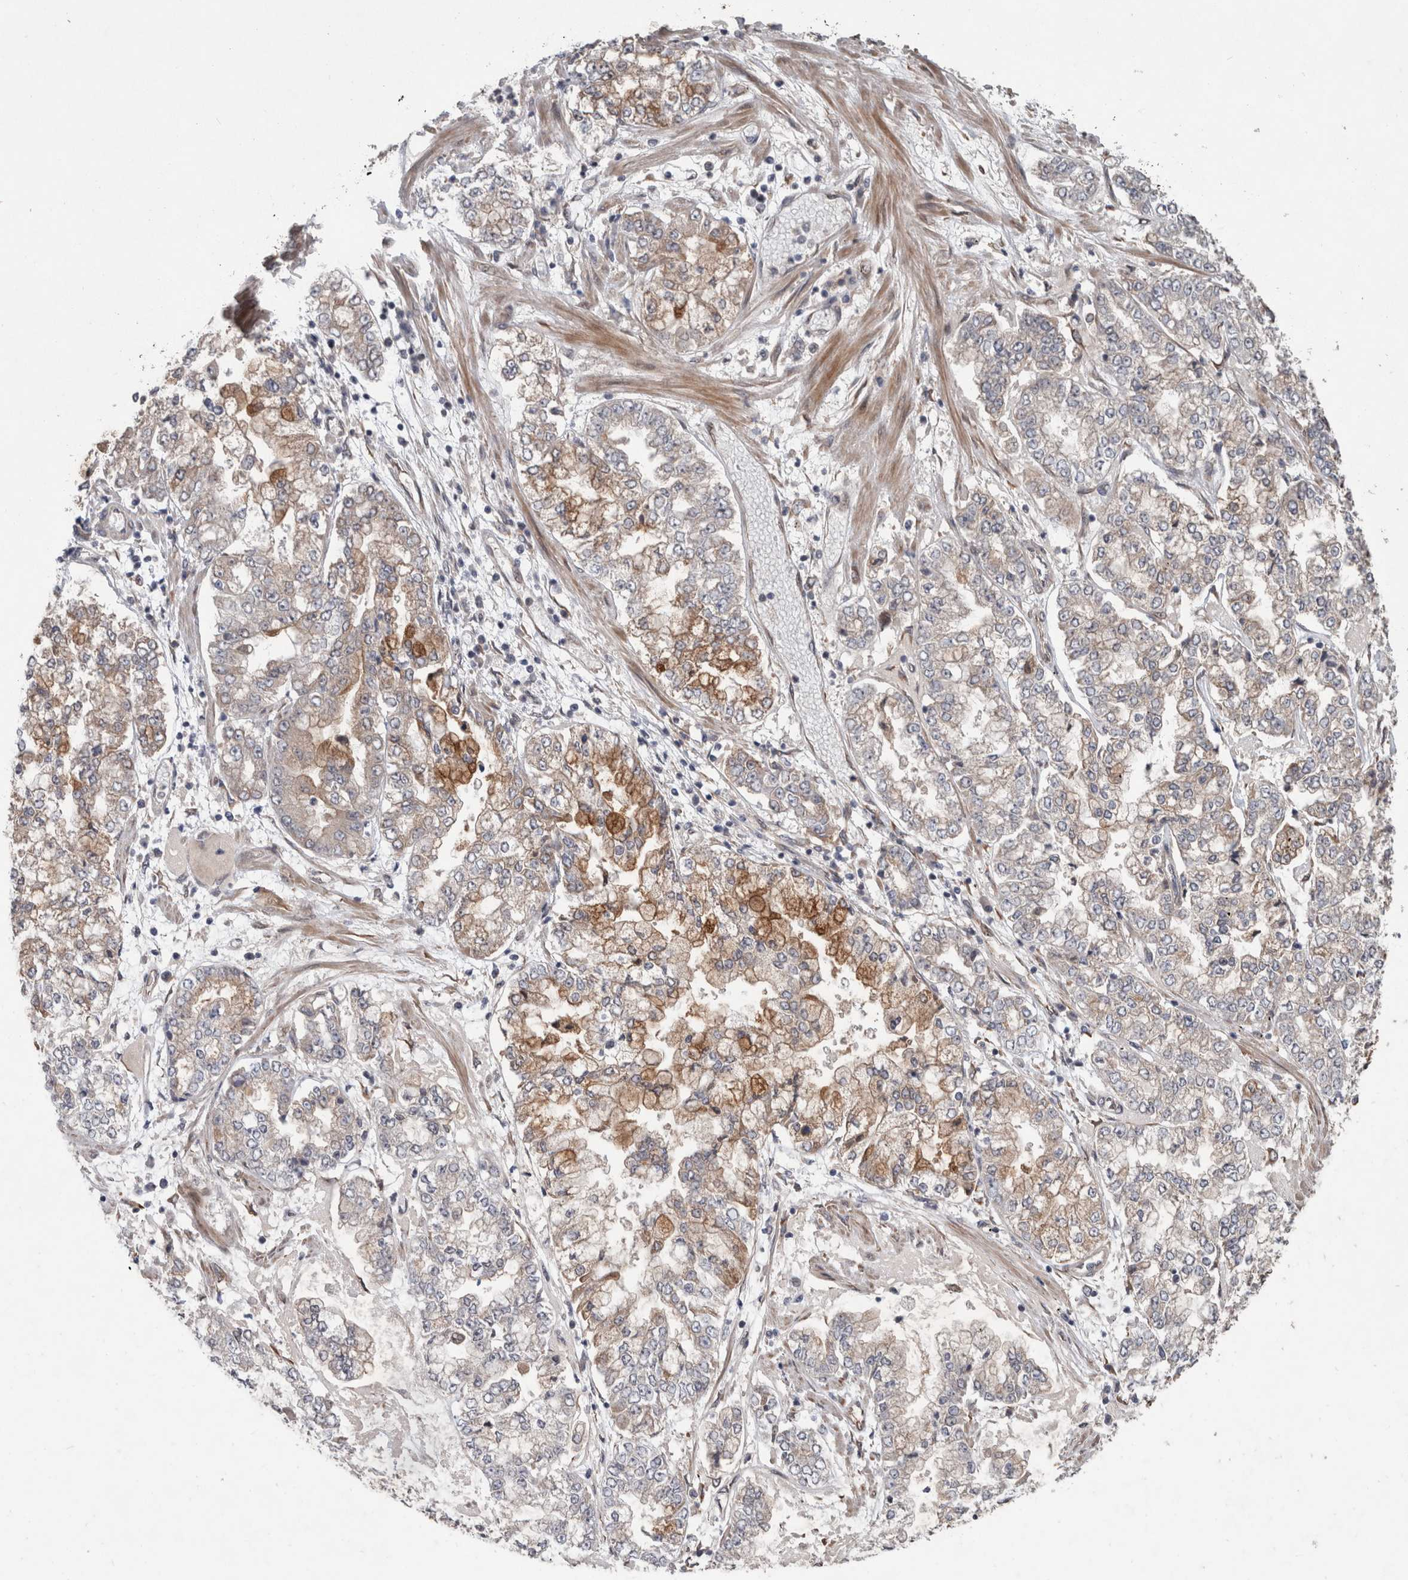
{"staining": {"intensity": "moderate", "quantity": "25%-75%", "location": "cytoplasmic/membranous"}, "tissue": "stomach cancer", "cell_type": "Tumor cells", "image_type": "cancer", "snomed": [{"axis": "morphology", "description": "Adenocarcinoma, NOS"}, {"axis": "topography", "description": "Stomach"}], "caption": "Tumor cells reveal medium levels of moderate cytoplasmic/membranous staining in about 25%-75% of cells in adenocarcinoma (stomach). Using DAB (3,3'-diaminobenzidine) (brown) and hematoxylin (blue) stains, captured at high magnification using brightfield microscopy.", "gene": "GIMAP6", "patient": {"sex": "male", "age": 76}}